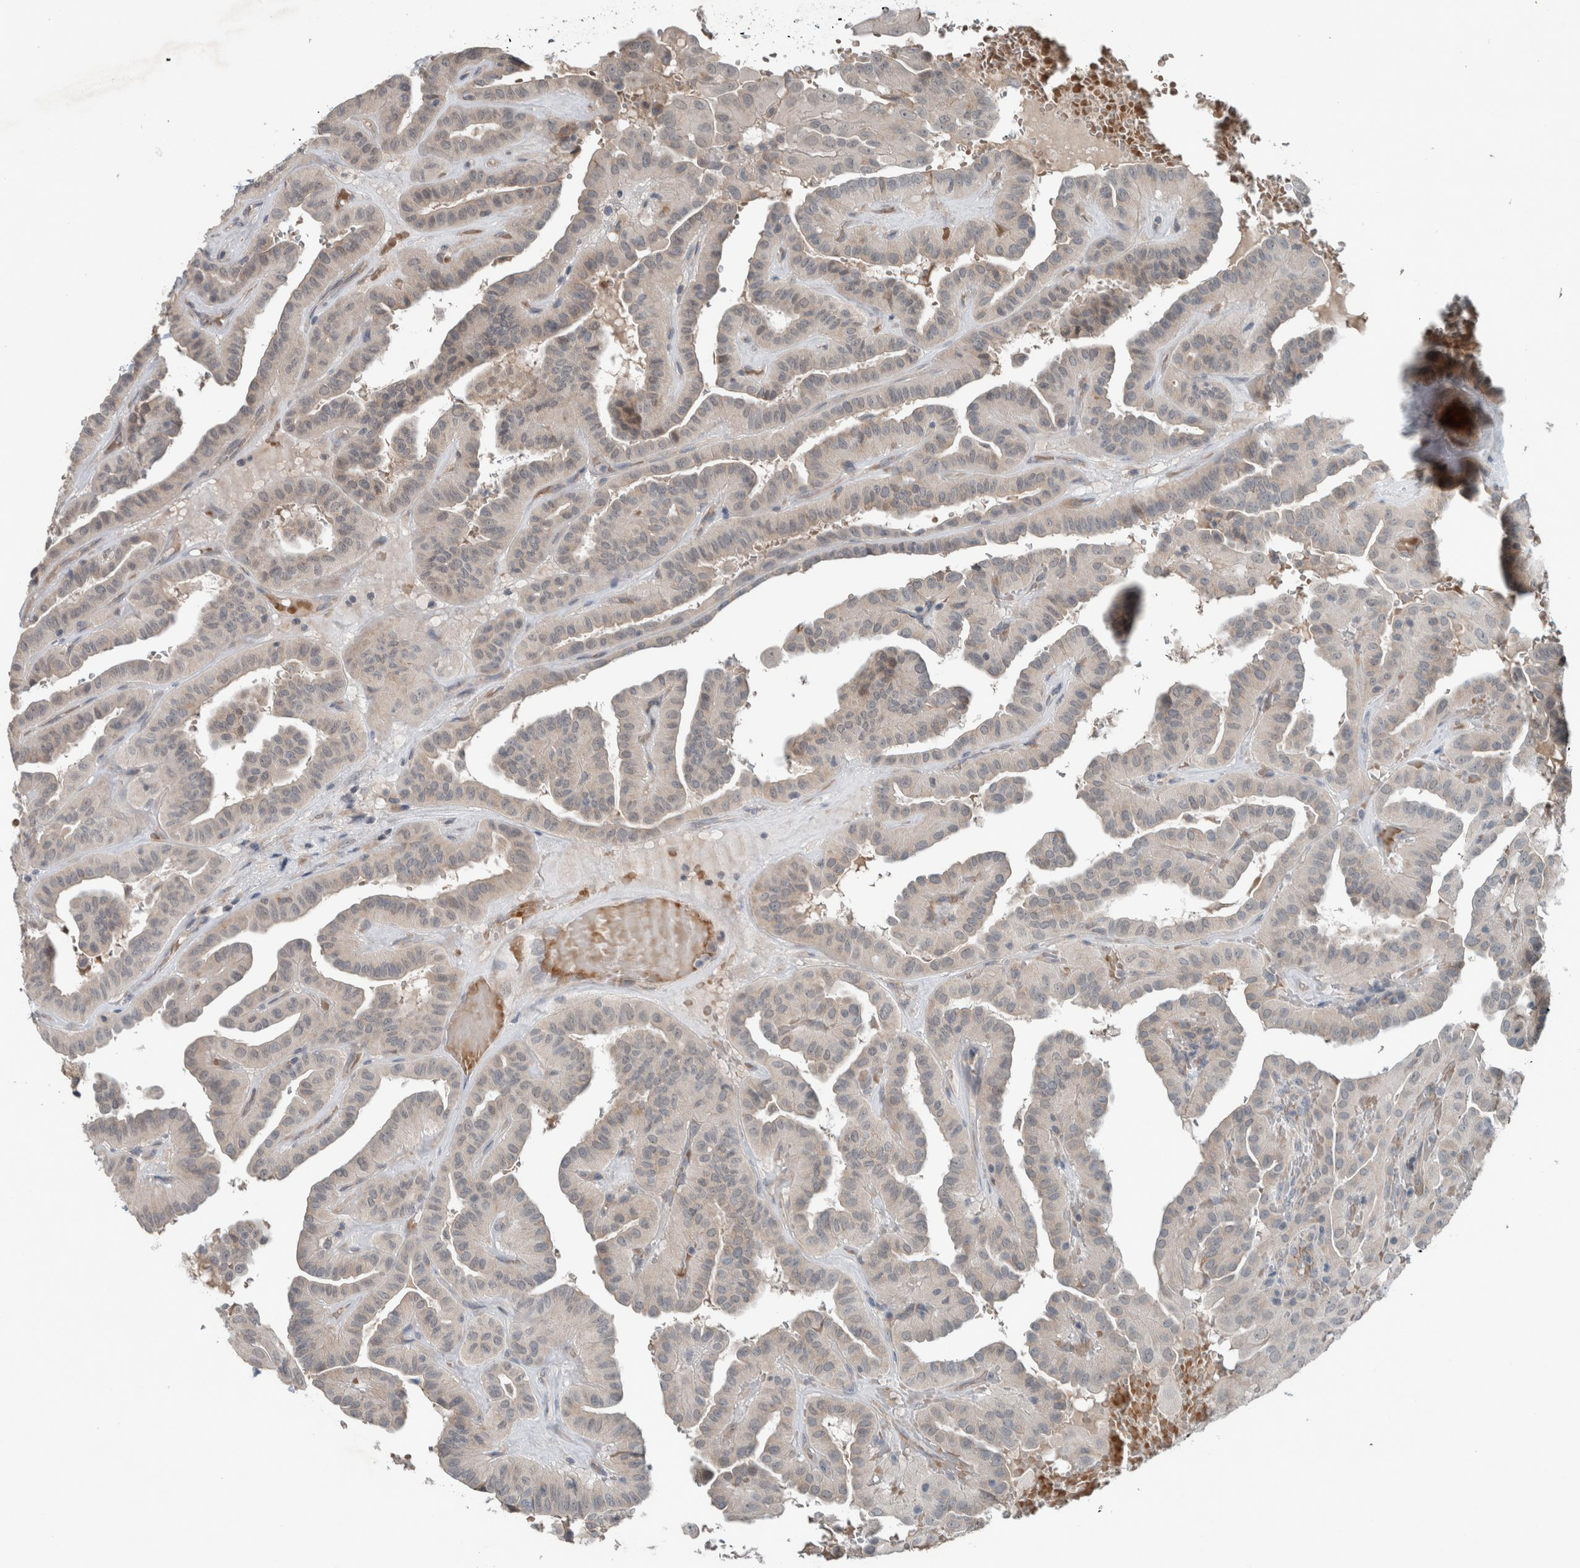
{"staining": {"intensity": "negative", "quantity": "none", "location": "none"}, "tissue": "thyroid cancer", "cell_type": "Tumor cells", "image_type": "cancer", "snomed": [{"axis": "morphology", "description": "Papillary adenocarcinoma, NOS"}, {"axis": "topography", "description": "Thyroid gland"}], "caption": "An image of papillary adenocarcinoma (thyroid) stained for a protein exhibits no brown staining in tumor cells.", "gene": "JADE2", "patient": {"sex": "male", "age": 77}}